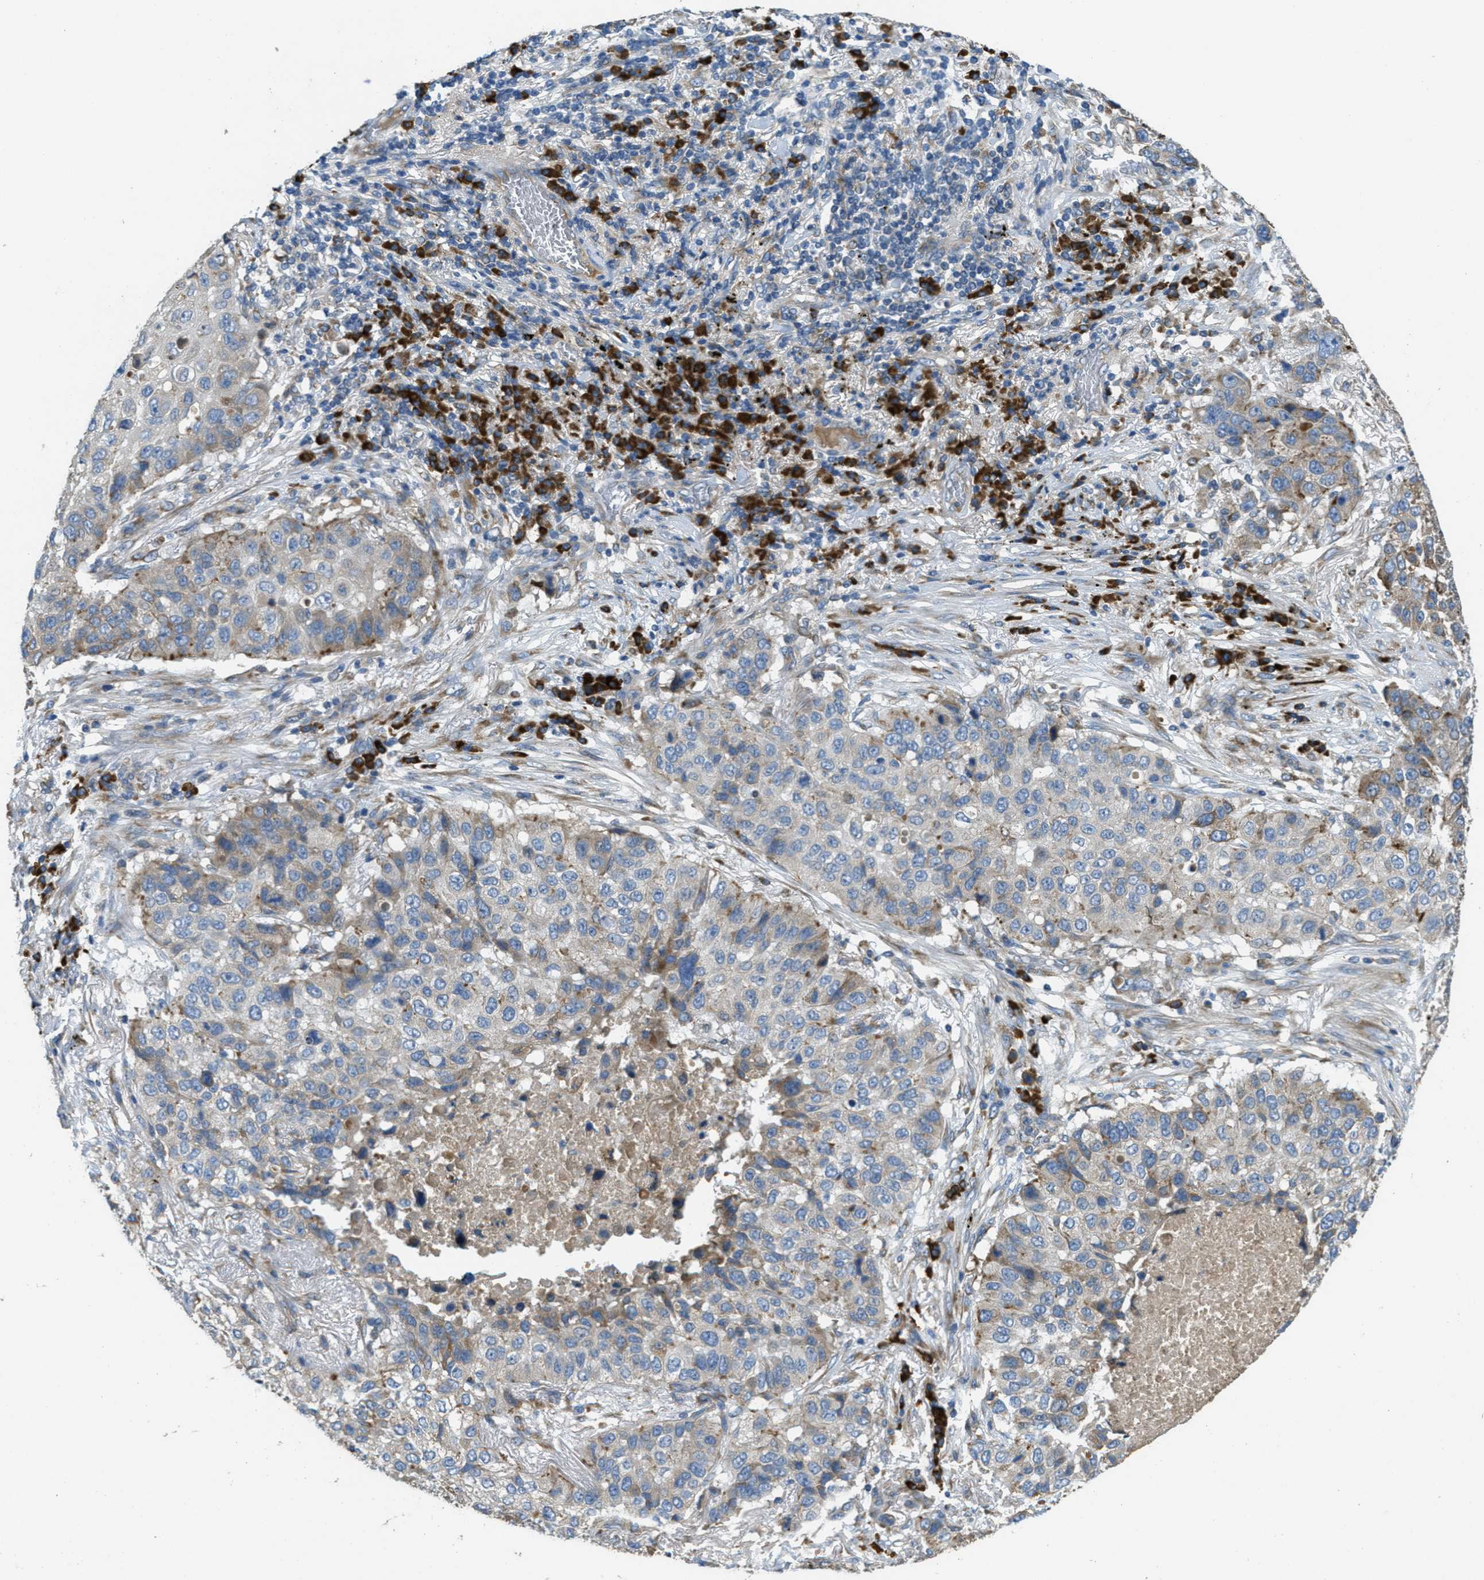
{"staining": {"intensity": "weak", "quantity": "25%-75%", "location": "cytoplasmic/membranous"}, "tissue": "lung cancer", "cell_type": "Tumor cells", "image_type": "cancer", "snomed": [{"axis": "morphology", "description": "Squamous cell carcinoma, NOS"}, {"axis": "topography", "description": "Lung"}], "caption": "A brown stain shows weak cytoplasmic/membranous expression of a protein in lung squamous cell carcinoma tumor cells.", "gene": "SSR1", "patient": {"sex": "male", "age": 57}}